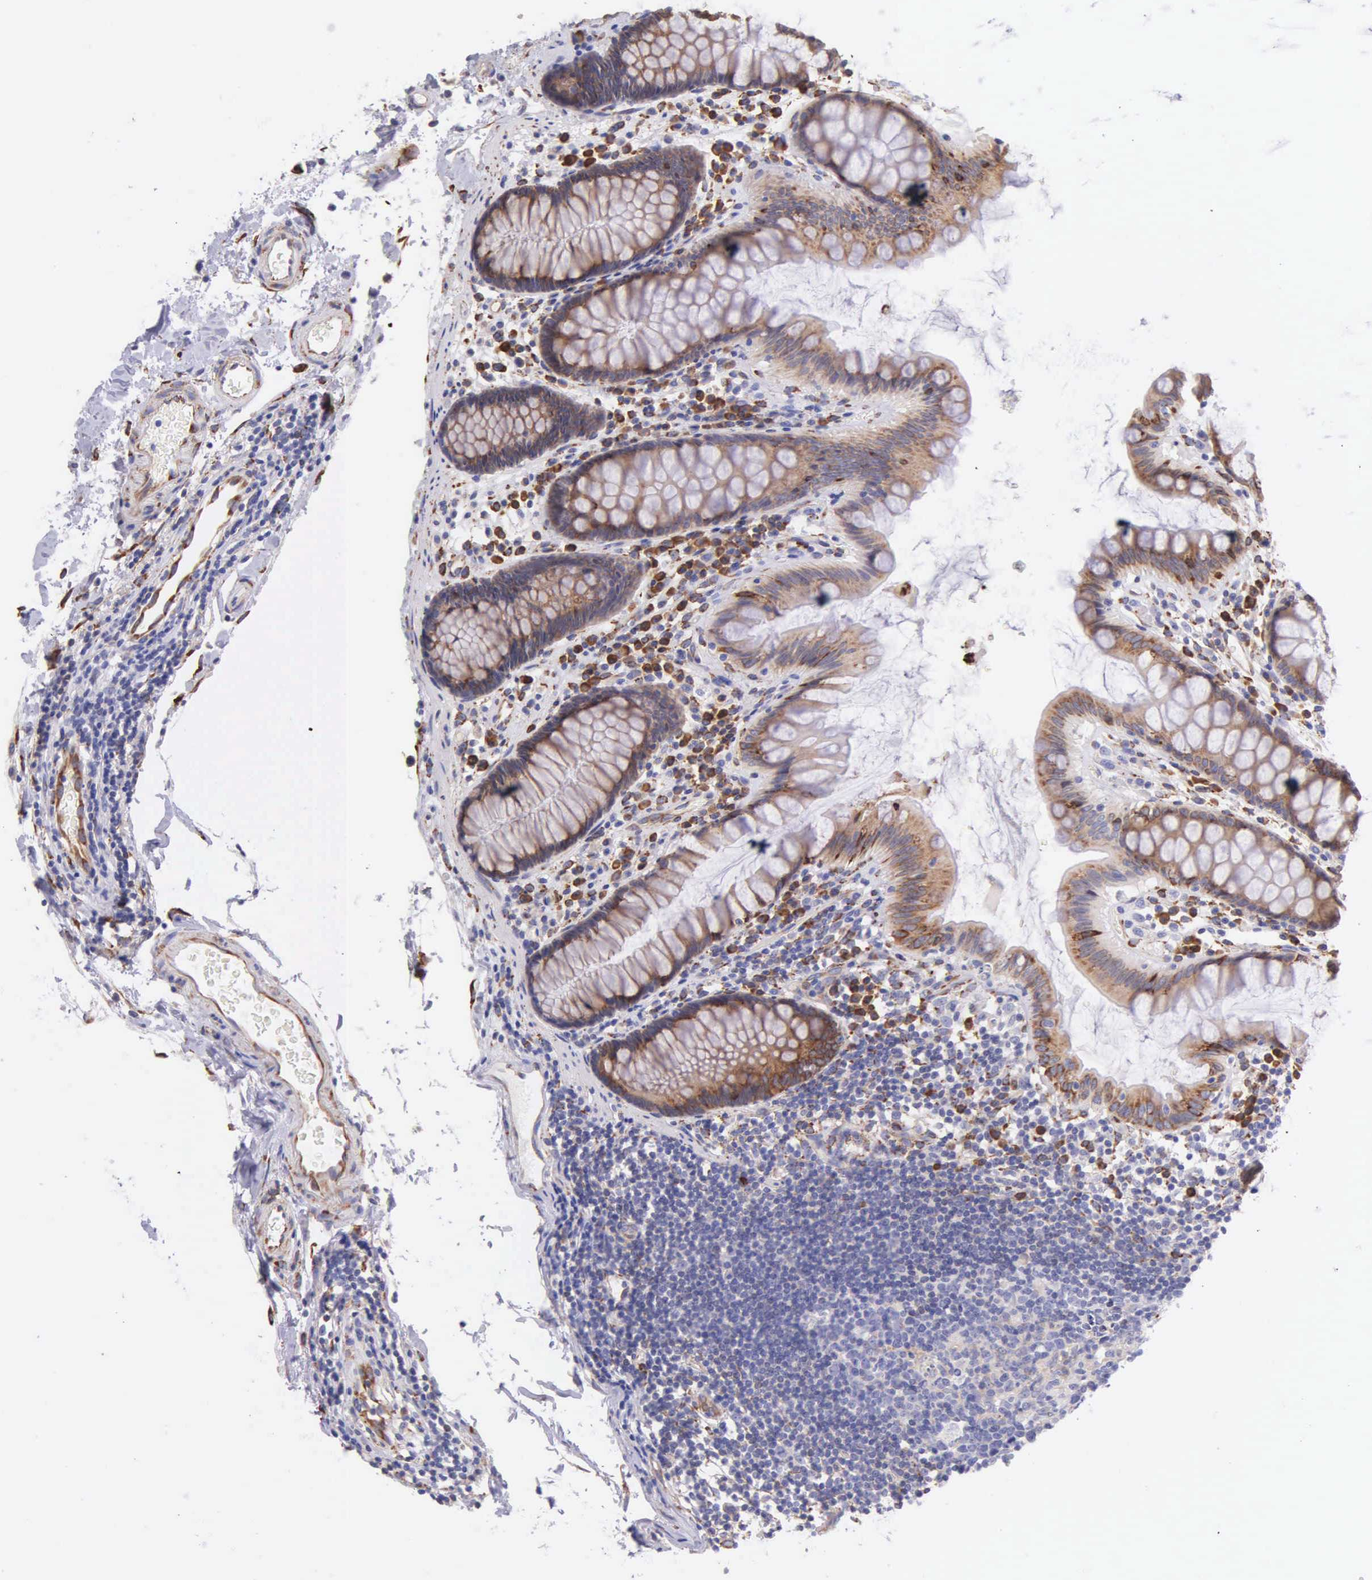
{"staining": {"intensity": "moderate", "quantity": ">75%", "location": "cytoplasmic/membranous"}, "tissue": "colon", "cell_type": "Endothelial cells", "image_type": "normal", "snomed": [{"axis": "morphology", "description": "Normal tissue, NOS"}, {"axis": "topography", "description": "Colon"}], "caption": "A brown stain shows moderate cytoplasmic/membranous positivity of a protein in endothelial cells of benign human colon. The staining was performed using DAB (3,3'-diaminobenzidine) to visualize the protein expression in brown, while the nuclei were stained in blue with hematoxylin (Magnification: 20x).", "gene": "CKAP4", "patient": {"sex": "female", "age": 78}}